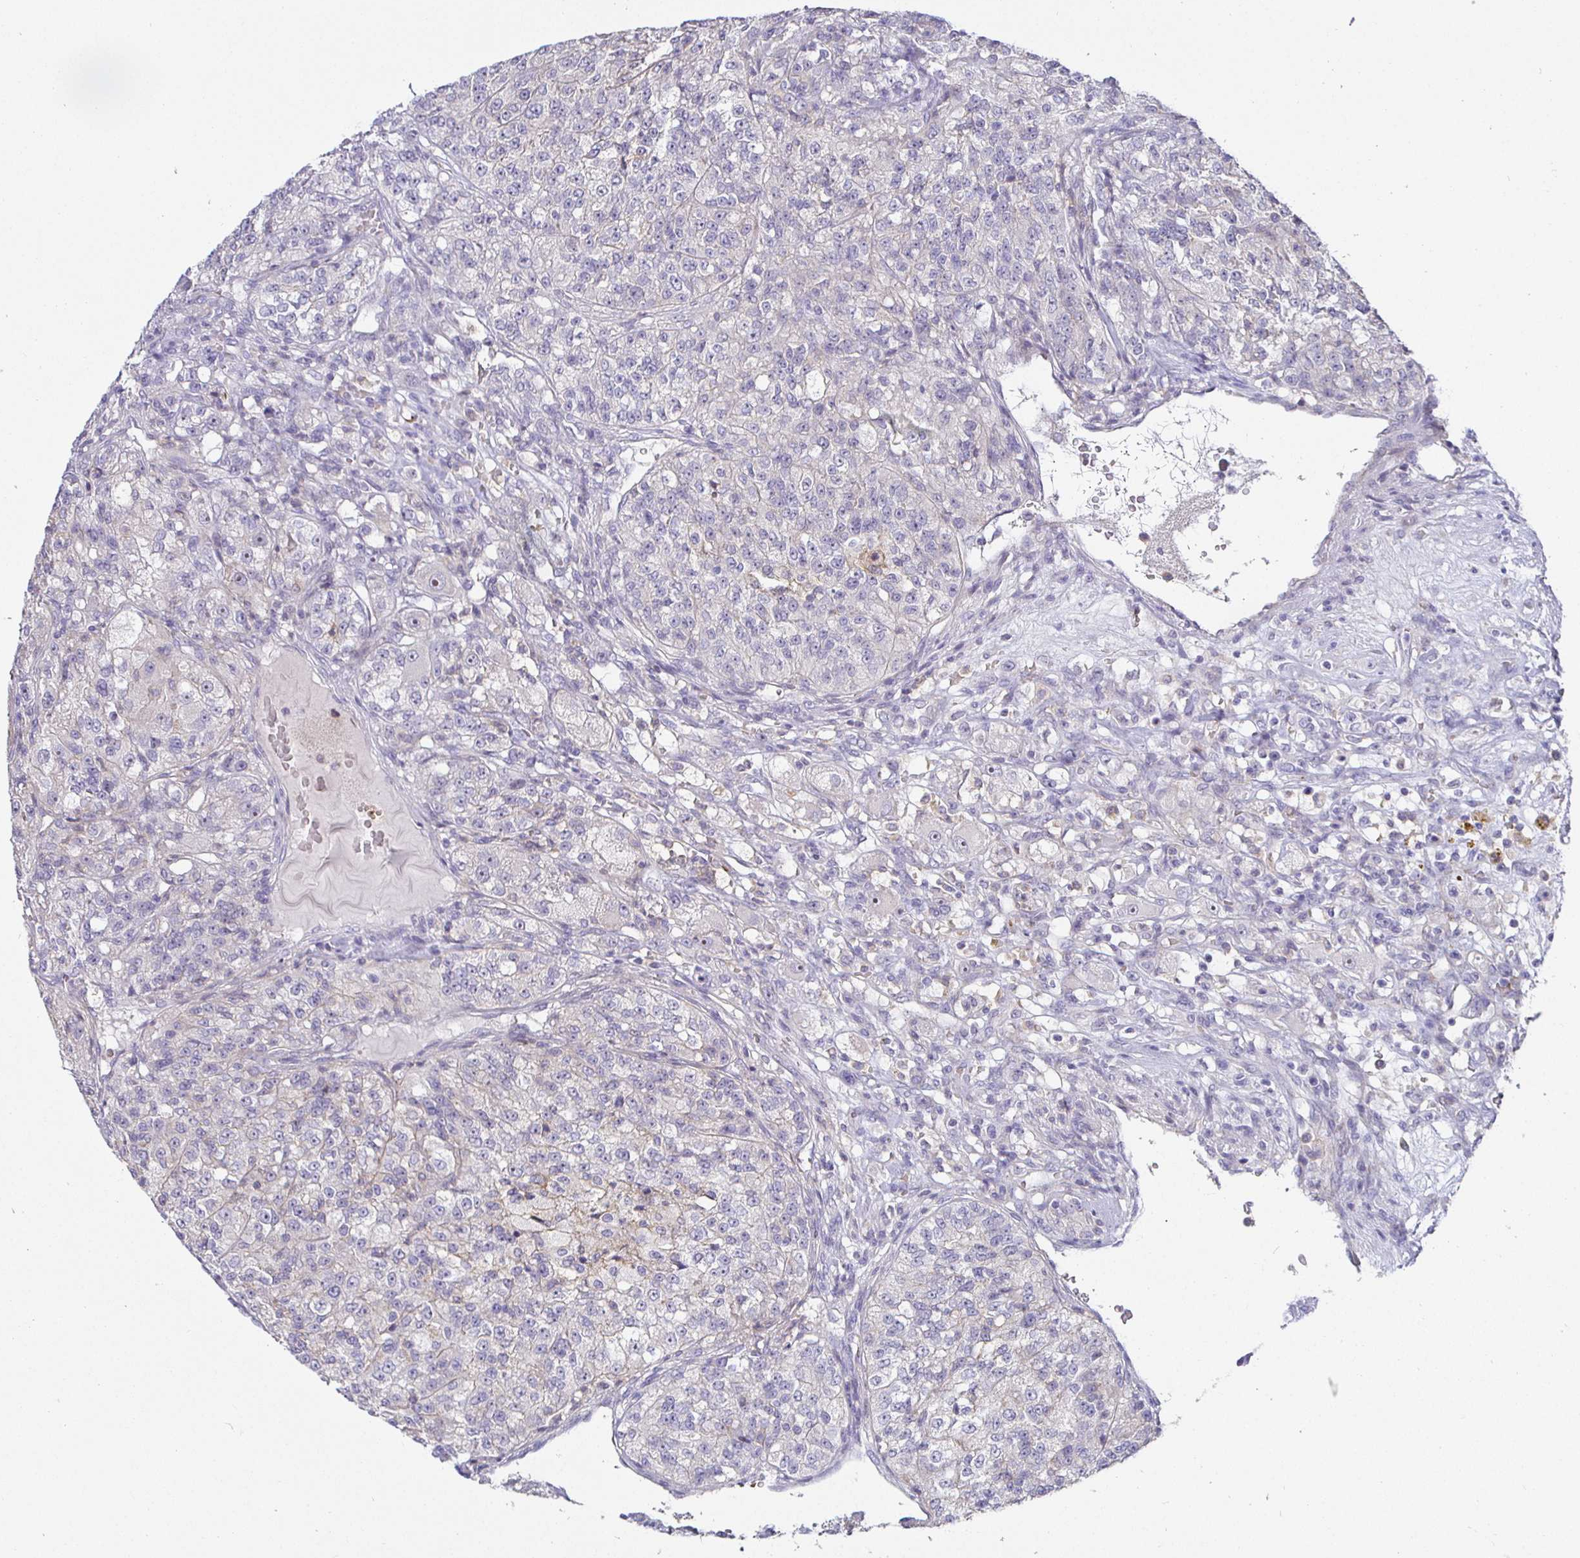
{"staining": {"intensity": "negative", "quantity": "none", "location": "none"}, "tissue": "renal cancer", "cell_type": "Tumor cells", "image_type": "cancer", "snomed": [{"axis": "morphology", "description": "Adenocarcinoma, NOS"}, {"axis": "topography", "description": "Kidney"}], "caption": "This is an IHC micrograph of adenocarcinoma (renal). There is no positivity in tumor cells.", "gene": "SIRPA", "patient": {"sex": "female", "age": 63}}